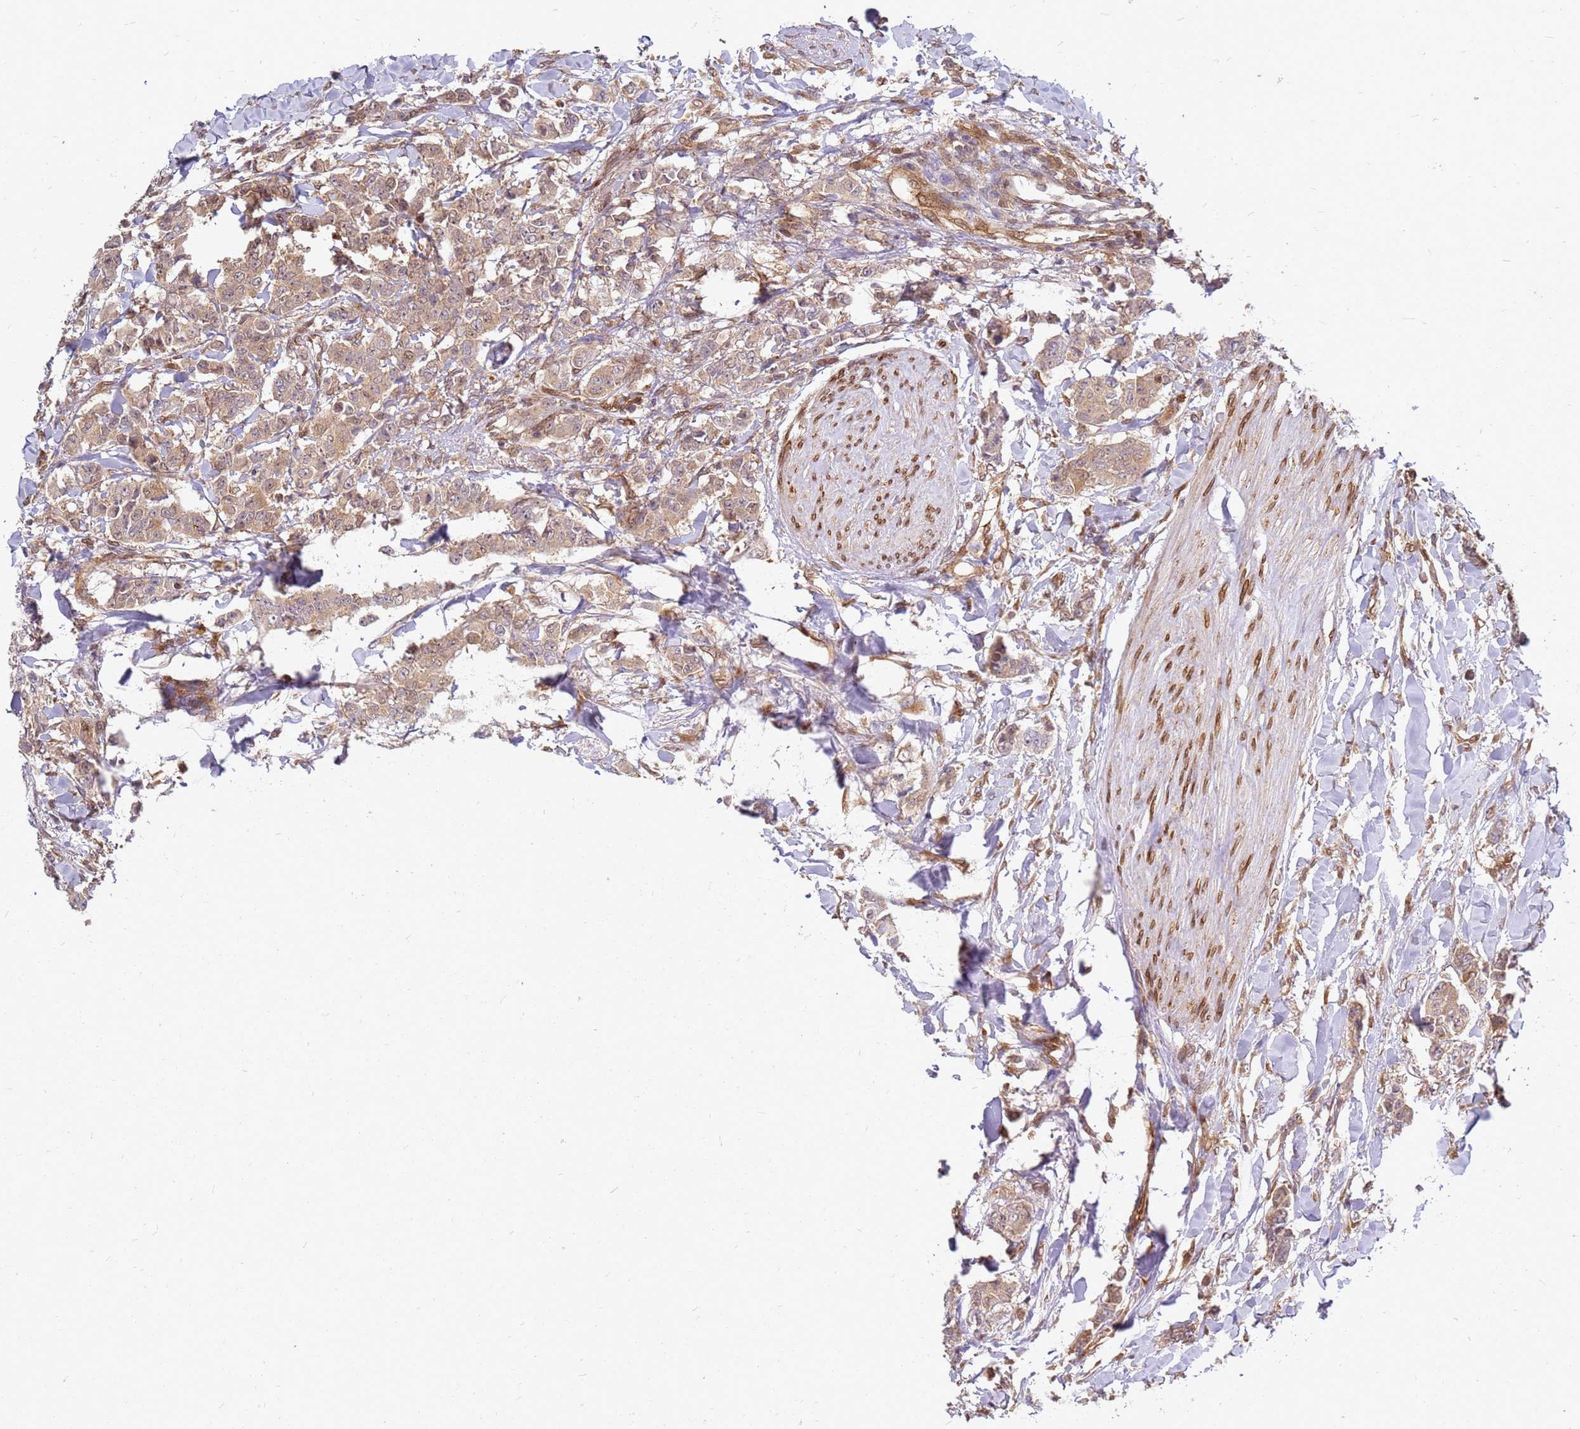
{"staining": {"intensity": "moderate", "quantity": ">75%", "location": "cytoplasmic/membranous,nuclear"}, "tissue": "breast cancer", "cell_type": "Tumor cells", "image_type": "cancer", "snomed": [{"axis": "morphology", "description": "Duct carcinoma"}, {"axis": "topography", "description": "Breast"}], "caption": "Protein analysis of breast invasive ductal carcinoma tissue exhibits moderate cytoplasmic/membranous and nuclear positivity in approximately >75% of tumor cells.", "gene": "NUDT14", "patient": {"sex": "female", "age": 40}}